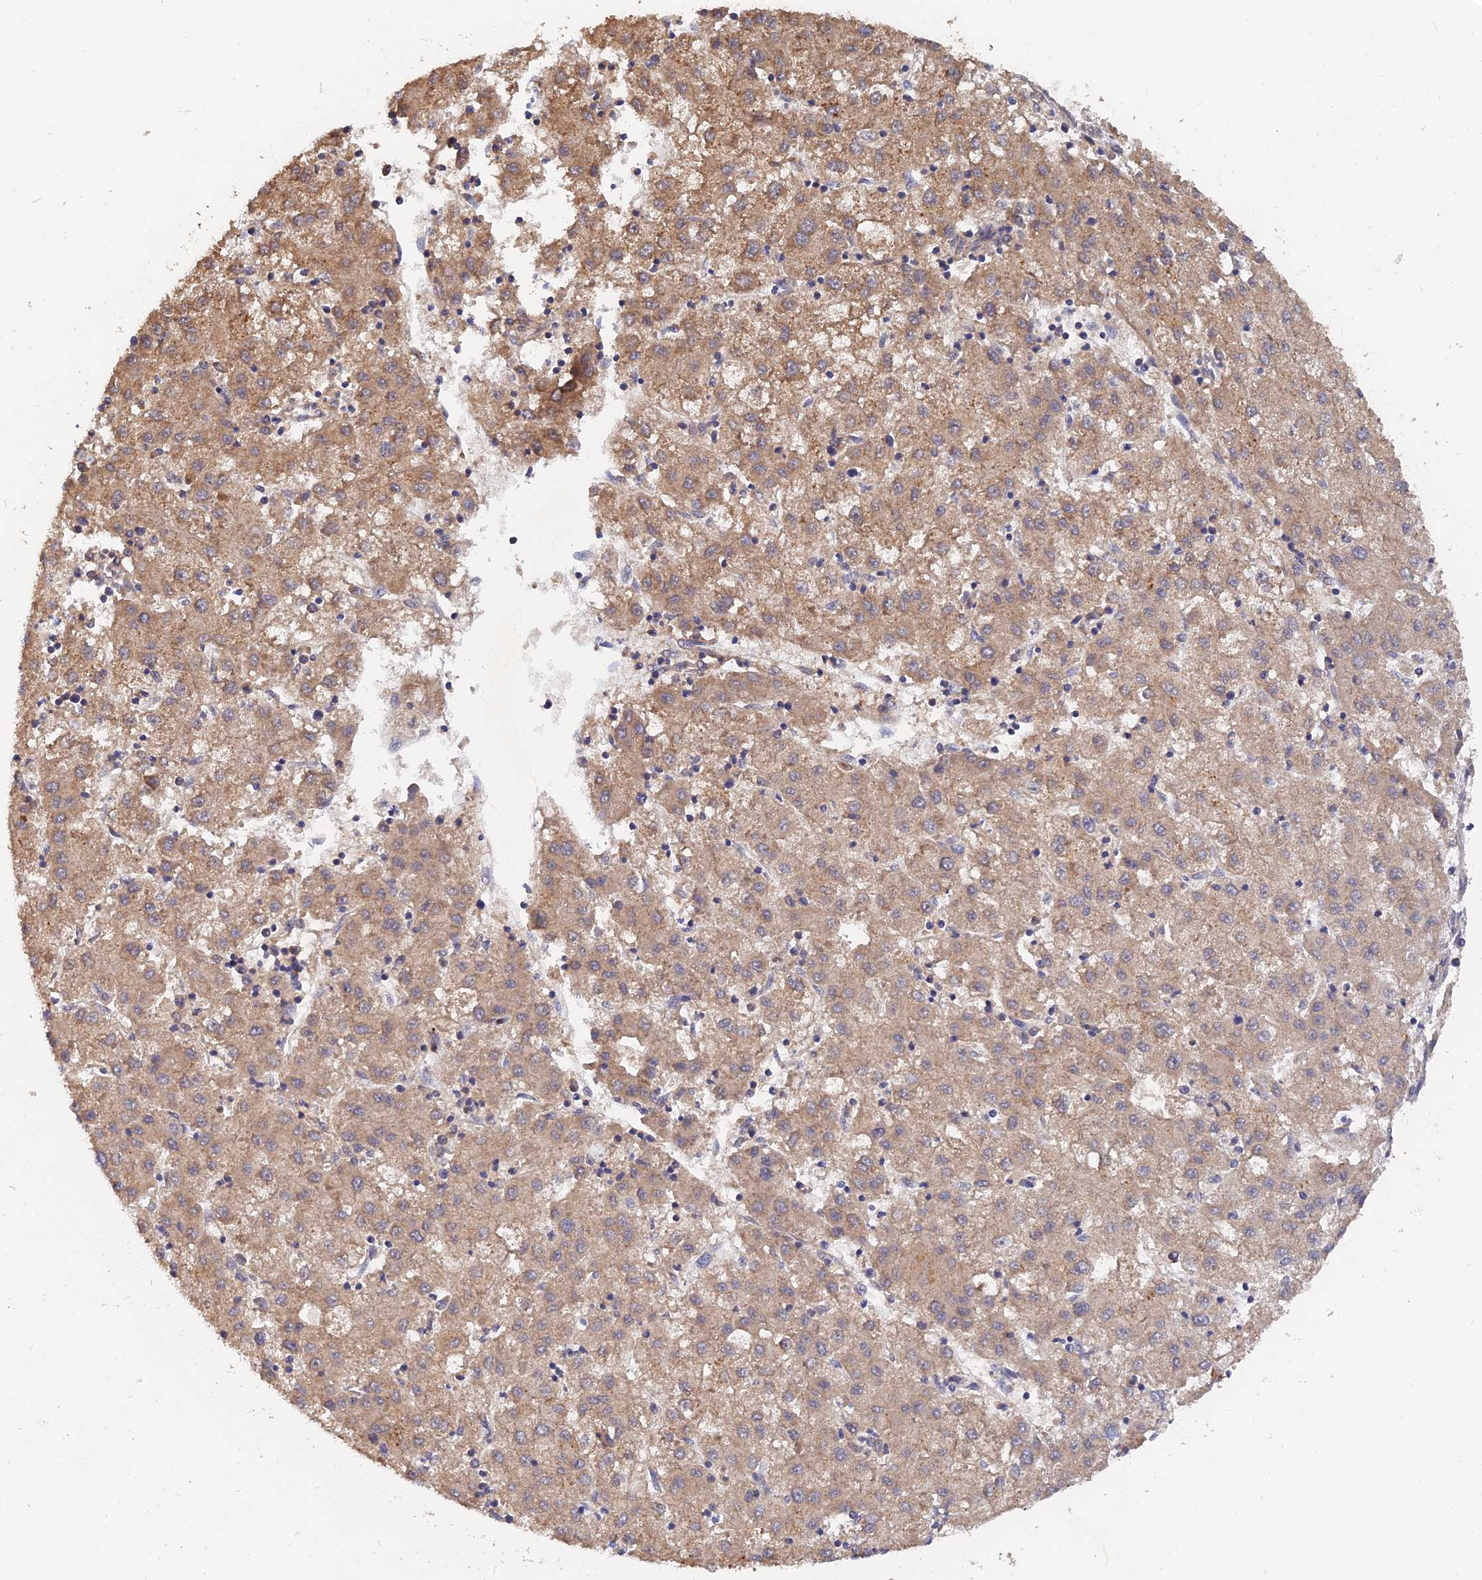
{"staining": {"intensity": "moderate", "quantity": ">75%", "location": "cytoplasmic/membranous"}, "tissue": "liver cancer", "cell_type": "Tumor cells", "image_type": "cancer", "snomed": [{"axis": "morphology", "description": "Carcinoma, Hepatocellular, NOS"}, {"axis": "topography", "description": "Liver"}], "caption": "An image showing moderate cytoplasmic/membranous expression in about >75% of tumor cells in liver cancer (hepatocellular carcinoma), as visualized by brown immunohistochemical staining.", "gene": "SLC38A11", "patient": {"sex": "male", "age": 72}}